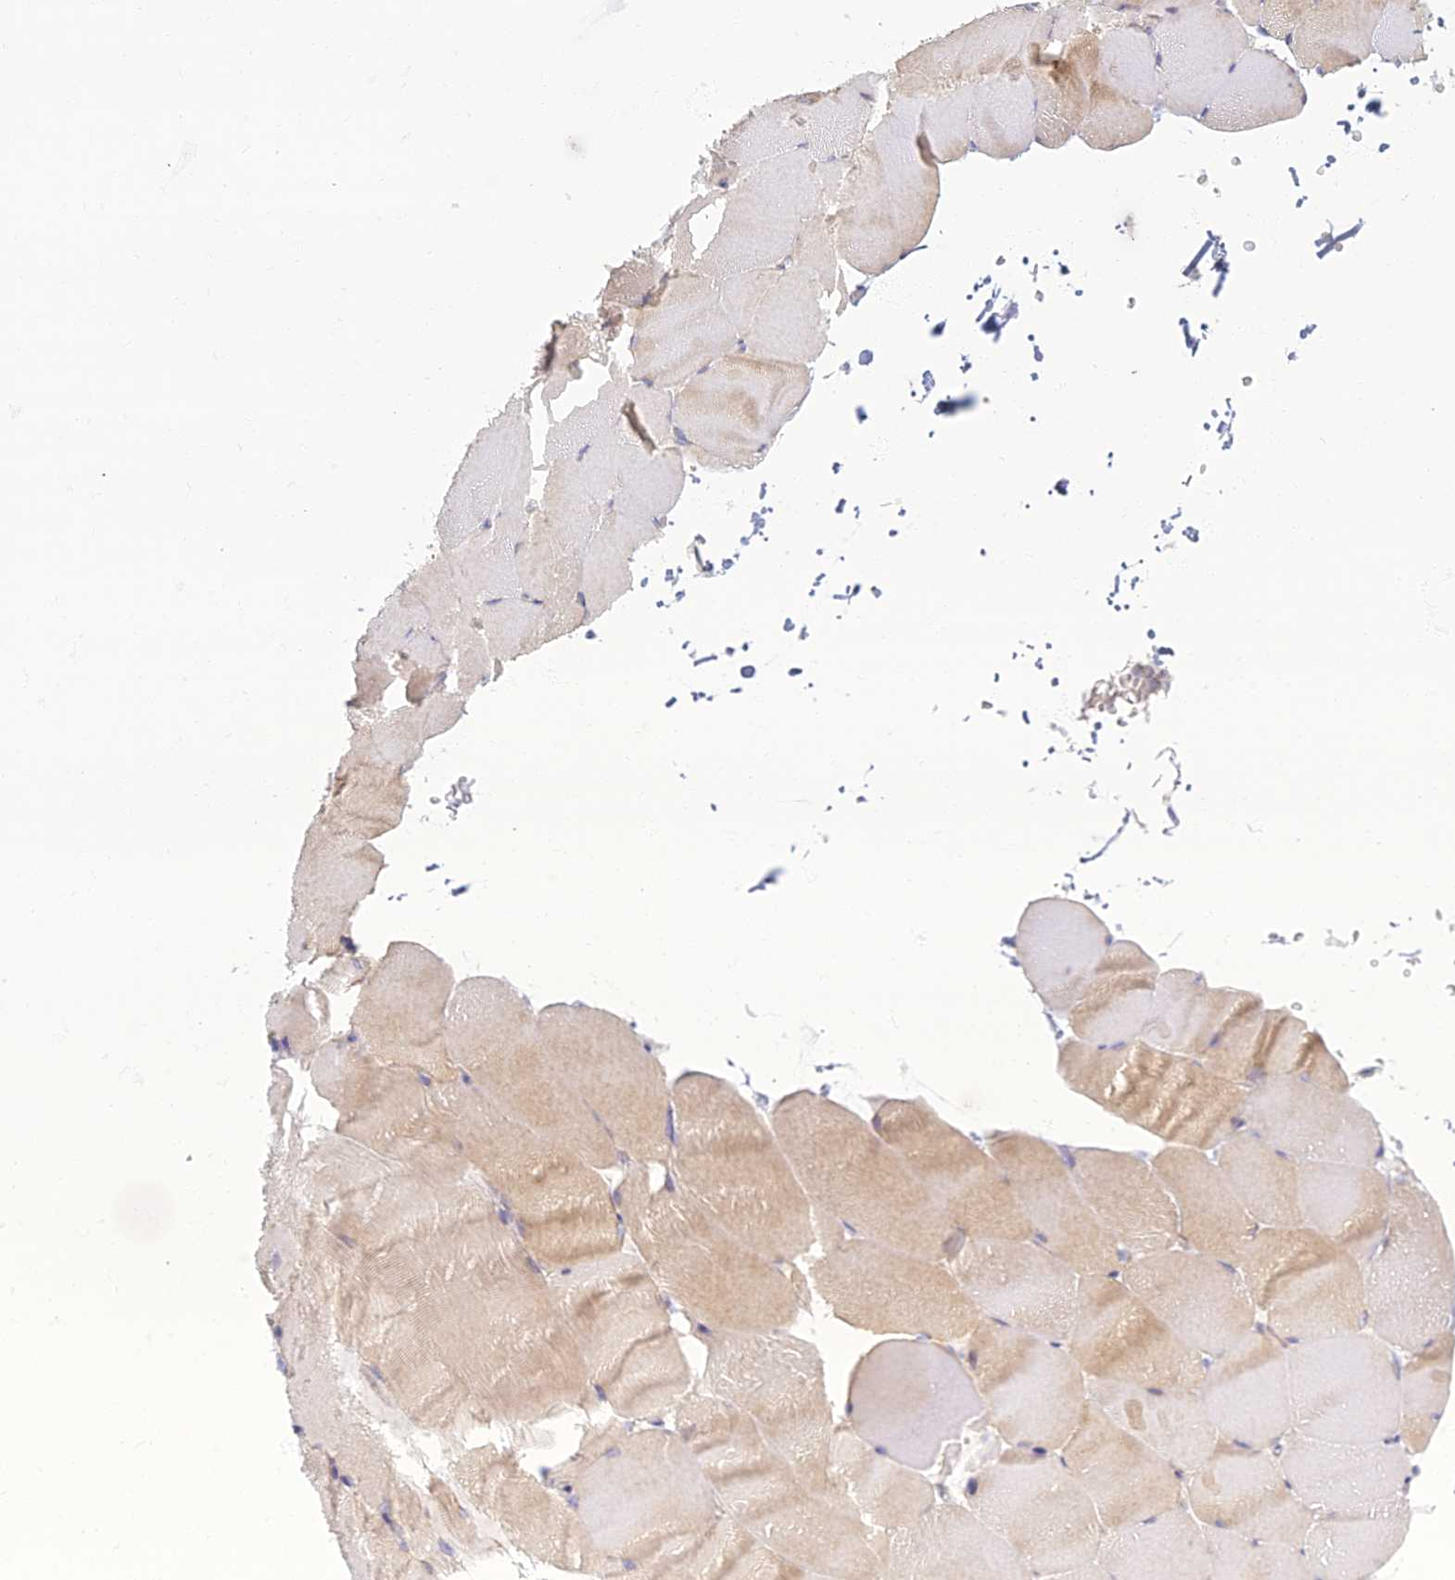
{"staining": {"intensity": "weak", "quantity": "25%-75%", "location": "cytoplasmic/membranous"}, "tissue": "skeletal muscle", "cell_type": "Myocytes", "image_type": "normal", "snomed": [{"axis": "morphology", "description": "Normal tissue, NOS"}, {"axis": "topography", "description": "Skeletal muscle"}, {"axis": "topography", "description": "Parathyroid gland"}], "caption": "Immunohistochemical staining of normal human skeletal muscle displays 25%-75% levels of weak cytoplasmic/membranous protein expression in approximately 25%-75% of myocytes. (Brightfield microscopy of DAB IHC at high magnification).", "gene": "CHMP4B", "patient": {"sex": "female", "age": 37}}